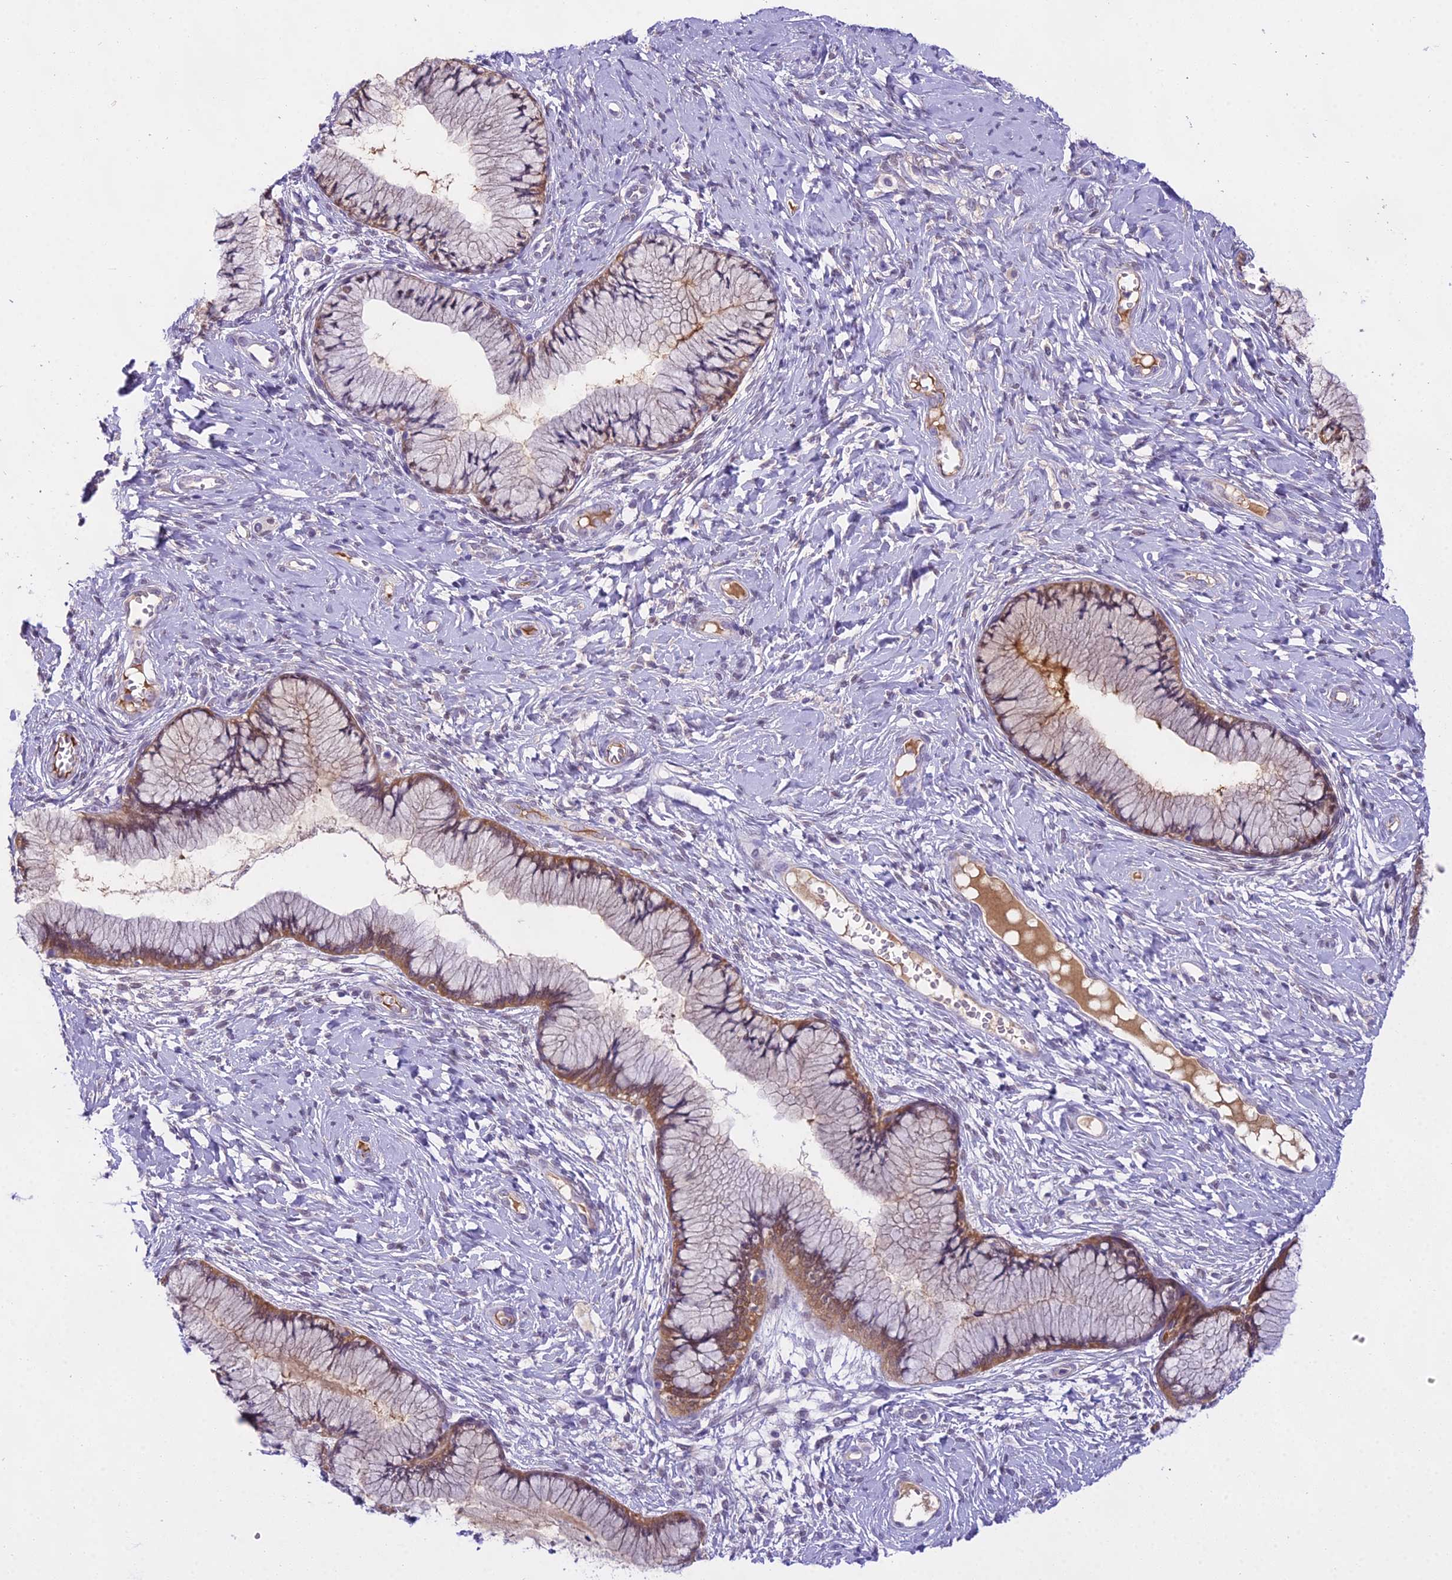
{"staining": {"intensity": "moderate", "quantity": "25%-75%", "location": "cytoplasmic/membranous,nuclear"}, "tissue": "cervix", "cell_type": "Glandular cells", "image_type": "normal", "snomed": [{"axis": "morphology", "description": "Normal tissue, NOS"}, {"axis": "topography", "description": "Cervix"}], "caption": "Approximately 25%-75% of glandular cells in normal human cervix reveal moderate cytoplasmic/membranous,nuclear protein staining as visualized by brown immunohistochemical staining.", "gene": "MAT2A", "patient": {"sex": "female", "age": 42}}